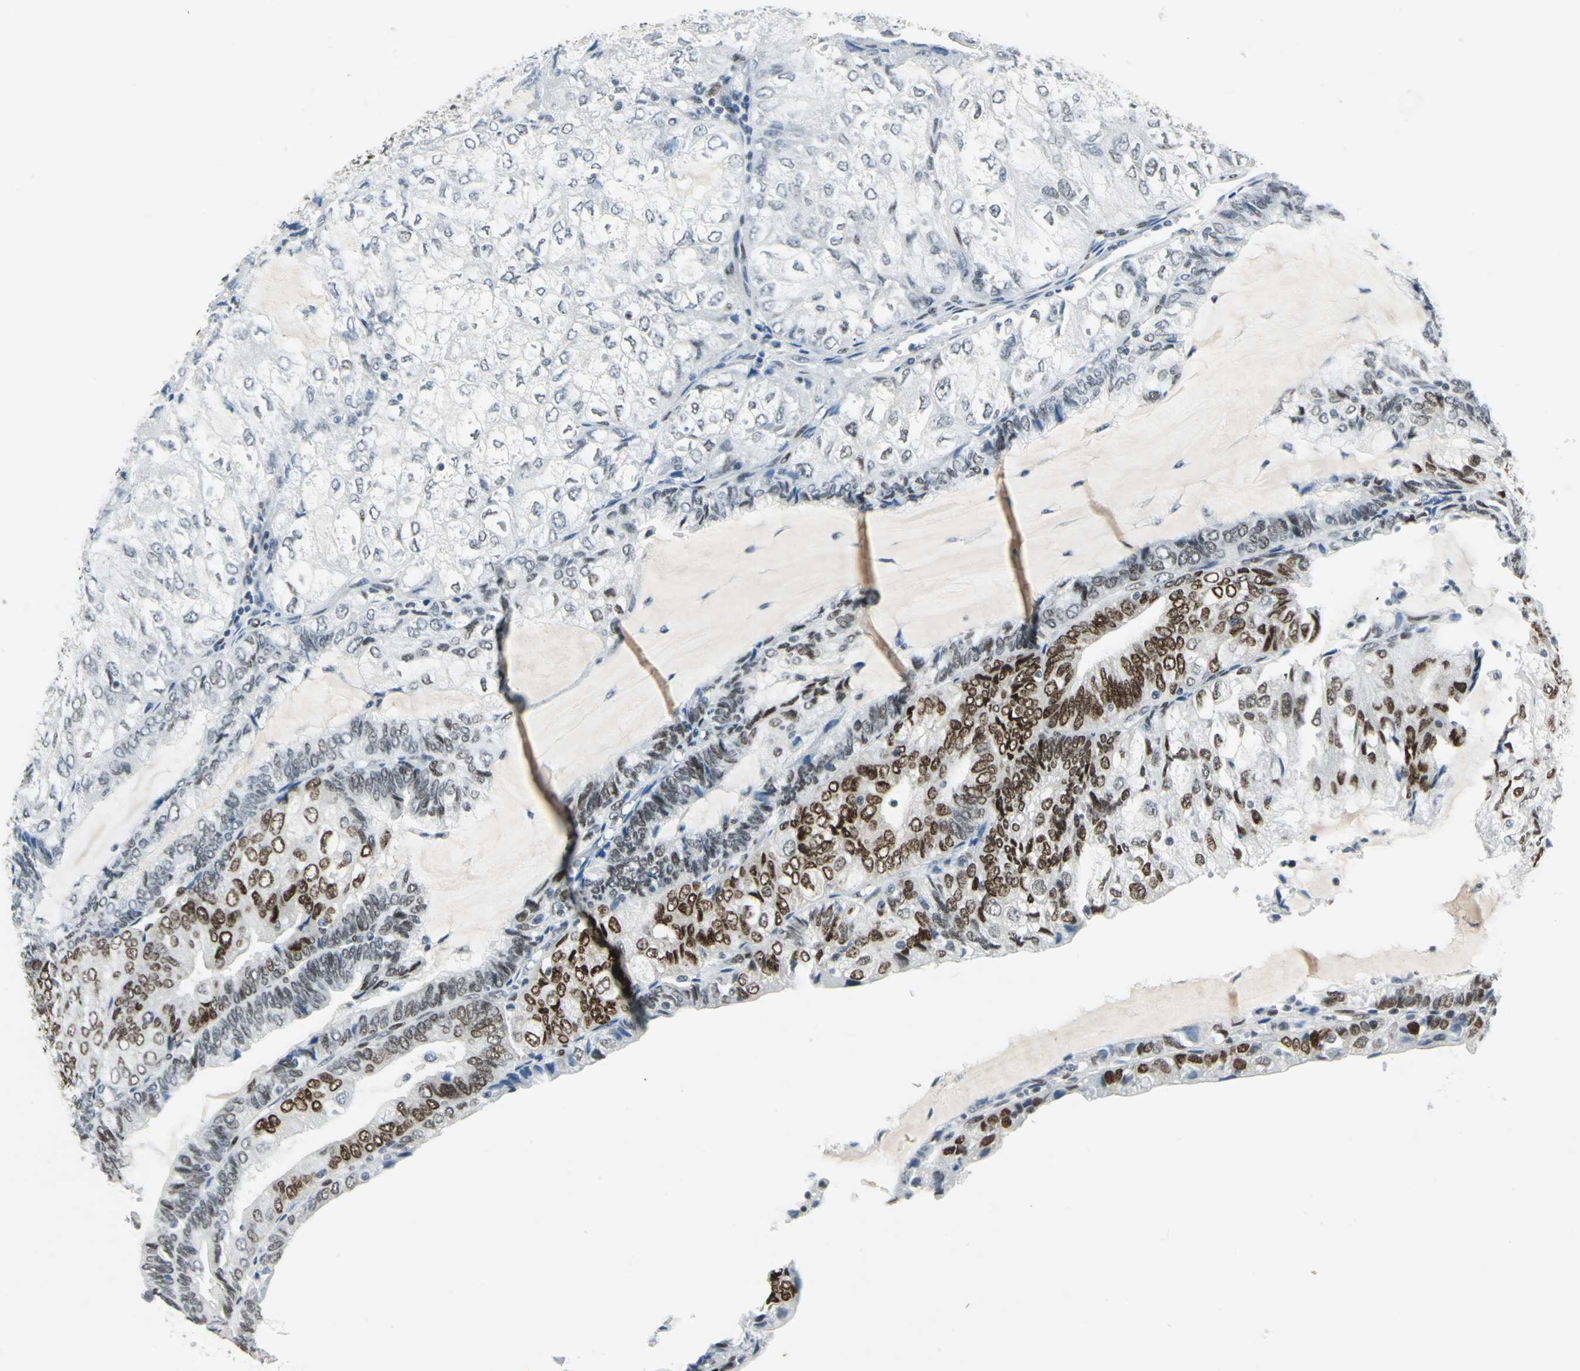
{"staining": {"intensity": "strong", "quantity": "<25%", "location": "nuclear"}, "tissue": "endometrial cancer", "cell_type": "Tumor cells", "image_type": "cancer", "snomed": [{"axis": "morphology", "description": "Adenocarcinoma, NOS"}, {"axis": "topography", "description": "Endometrium"}], "caption": "Approximately <25% of tumor cells in adenocarcinoma (endometrial) exhibit strong nuclear protein positivity as visualized by brown immunohistochemical staining.", "gene": "MEIS2", "patient": {"sex": "female", "age": 81}}